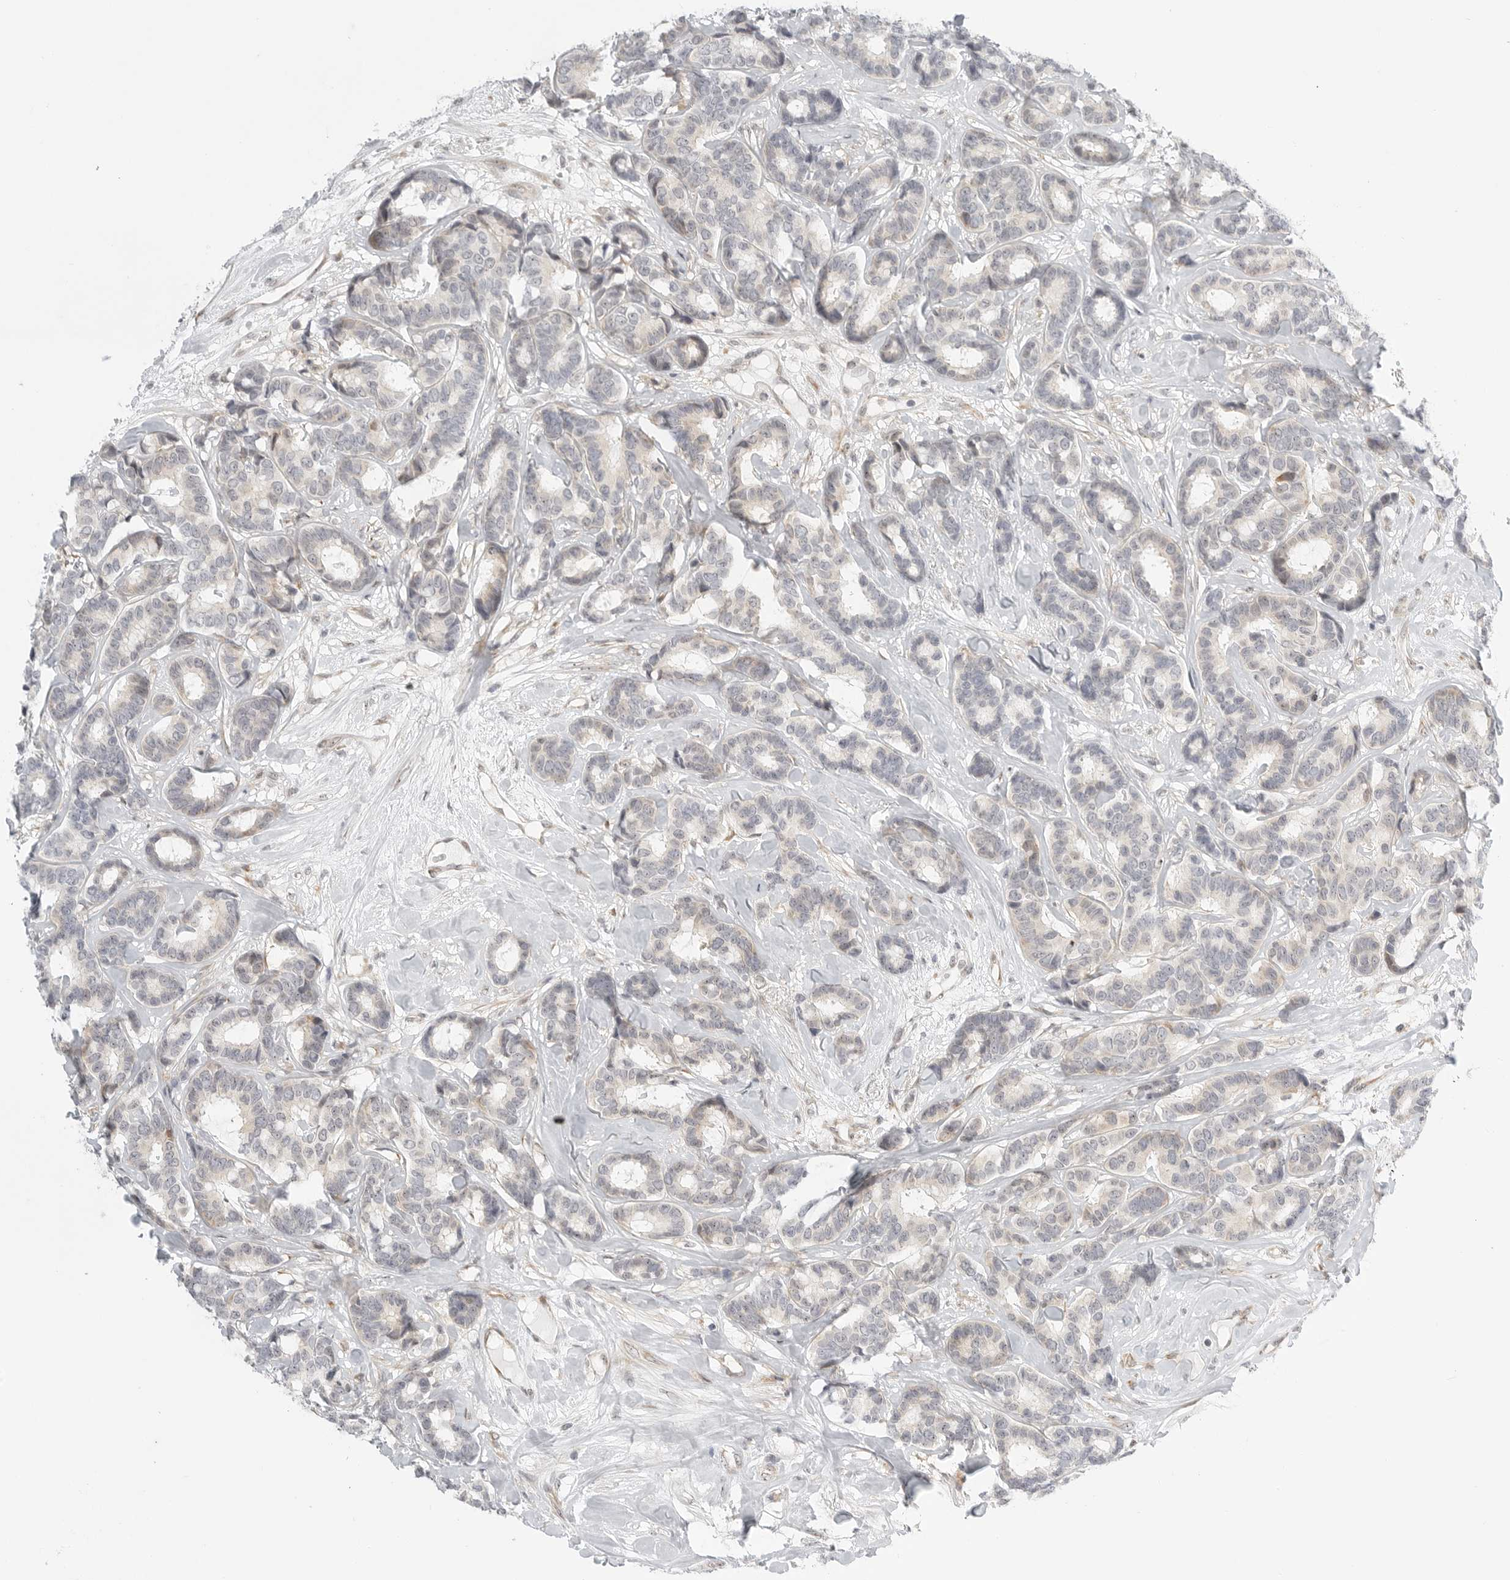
{"staining": {"intensity": "negative", "quantity": "none", "location": "none"}, "tissue": "breast cancer", "cell_type": "Tumor cells", "image_type": "cancer", "snomed": [{"axis": "morphology", "description": "Duct carcinoma"}, {"axis": "topography", "description": "Breast"}], "caption": "High power microscopy micrograph of an immunohistochemistry photomicrograph of intraductal carcinoma (breast), revealing no significant positivity in tumor cells.", "gene": "DSCC1", "patient": {"sex": "female", "age": 87}}